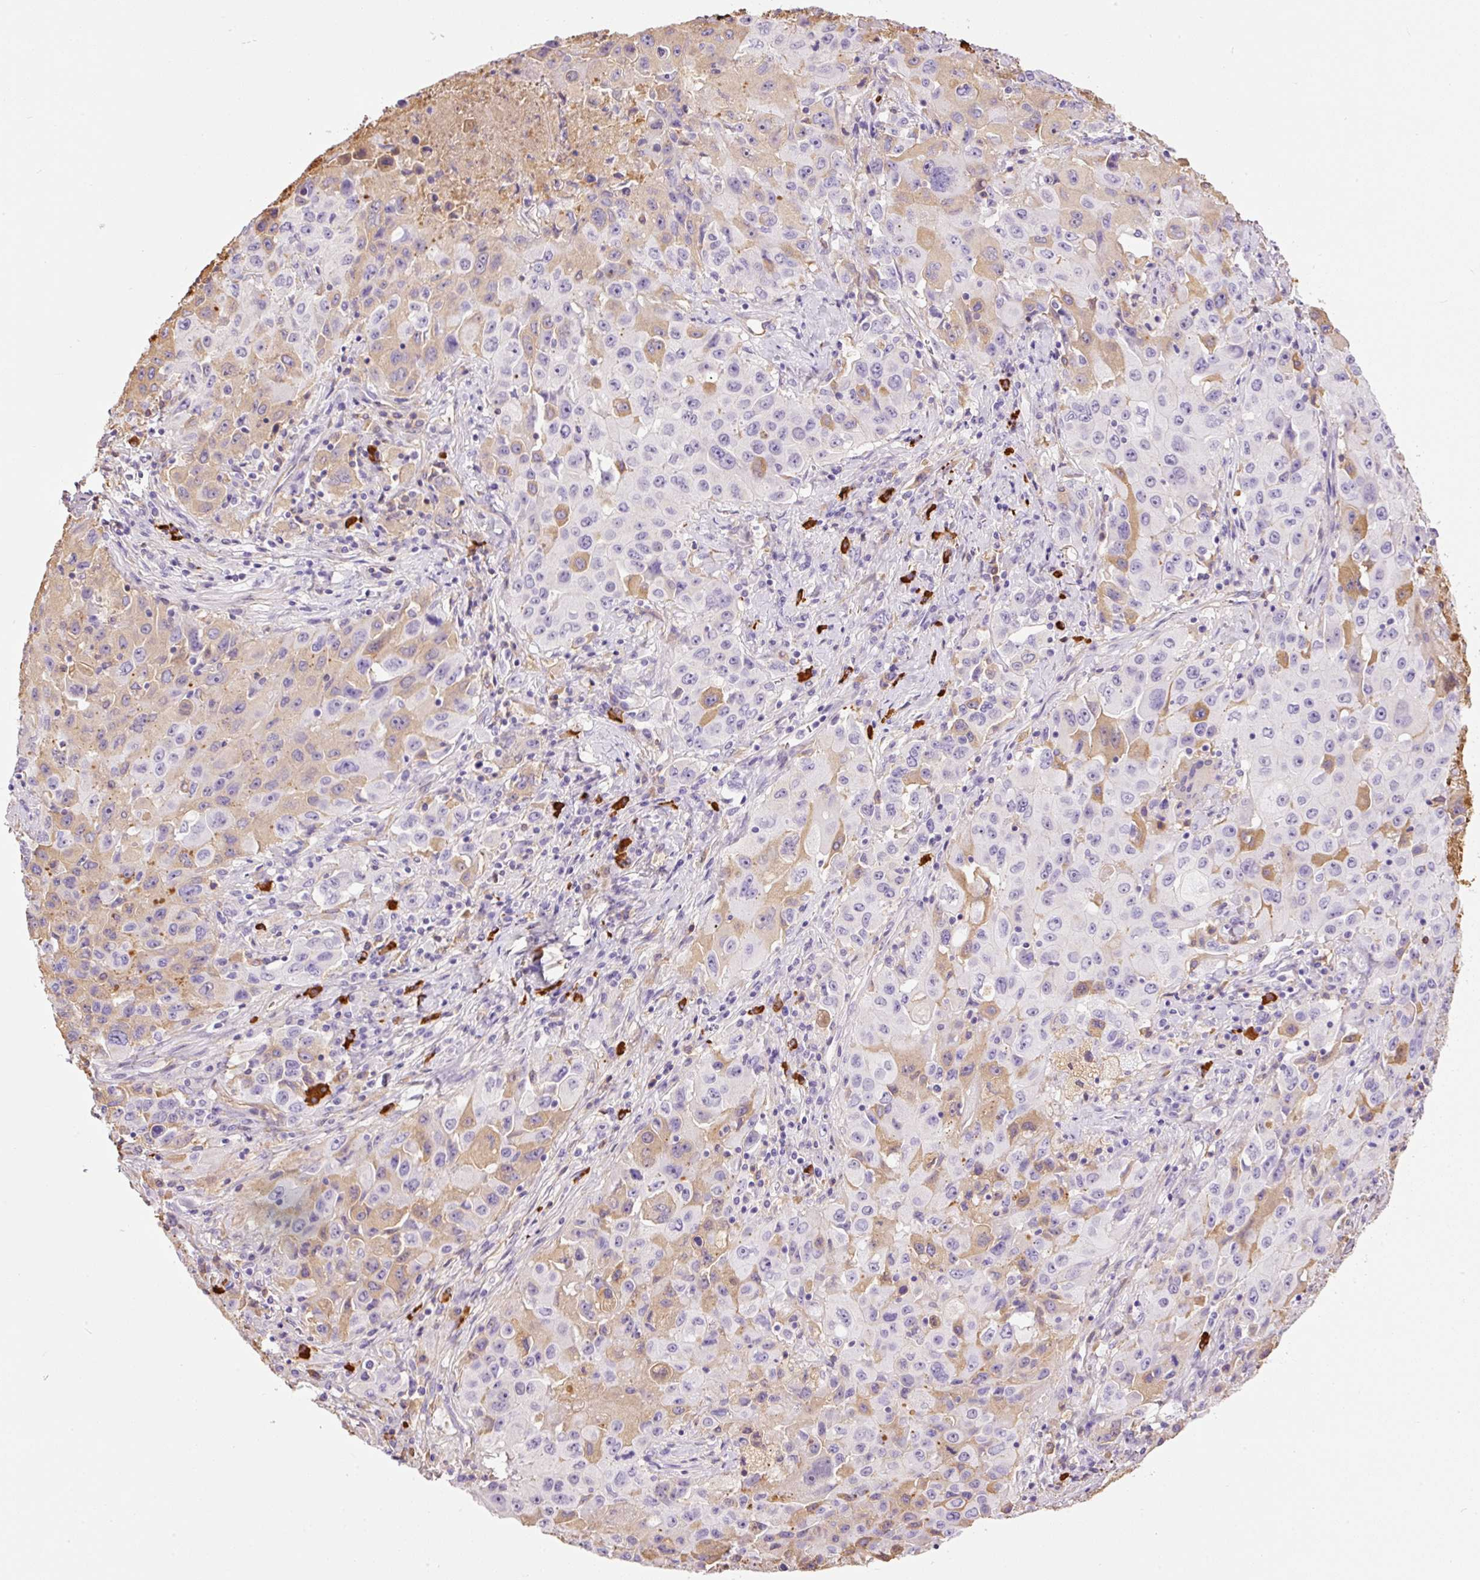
{"staining": {"intensity": "weak", "quantity": "25%-75%", "location": "cytoplasmic/membranous"}, "tissue": "lung cancer", "cell_type": "Tumor cells", "image_type": "cancer", "snomed": [{"axis": "morphology", "description": "Squamous cell carcinoma, NOS"}, {"axis": "topography", "description": "Lung"}], "caption": "IHC of lung cancer (squamous cell carcinoma) exhibits low levels of weak cytoplasmic/membranous positivity in approximately 25%-75% of tumor cells. (Stains: DAB in brown, nuclei in blue, Microscopy: brightfield microscopy at high magnification).", "gene": "PRPF38B", "patient": {"sex": "male", "age": 63}}